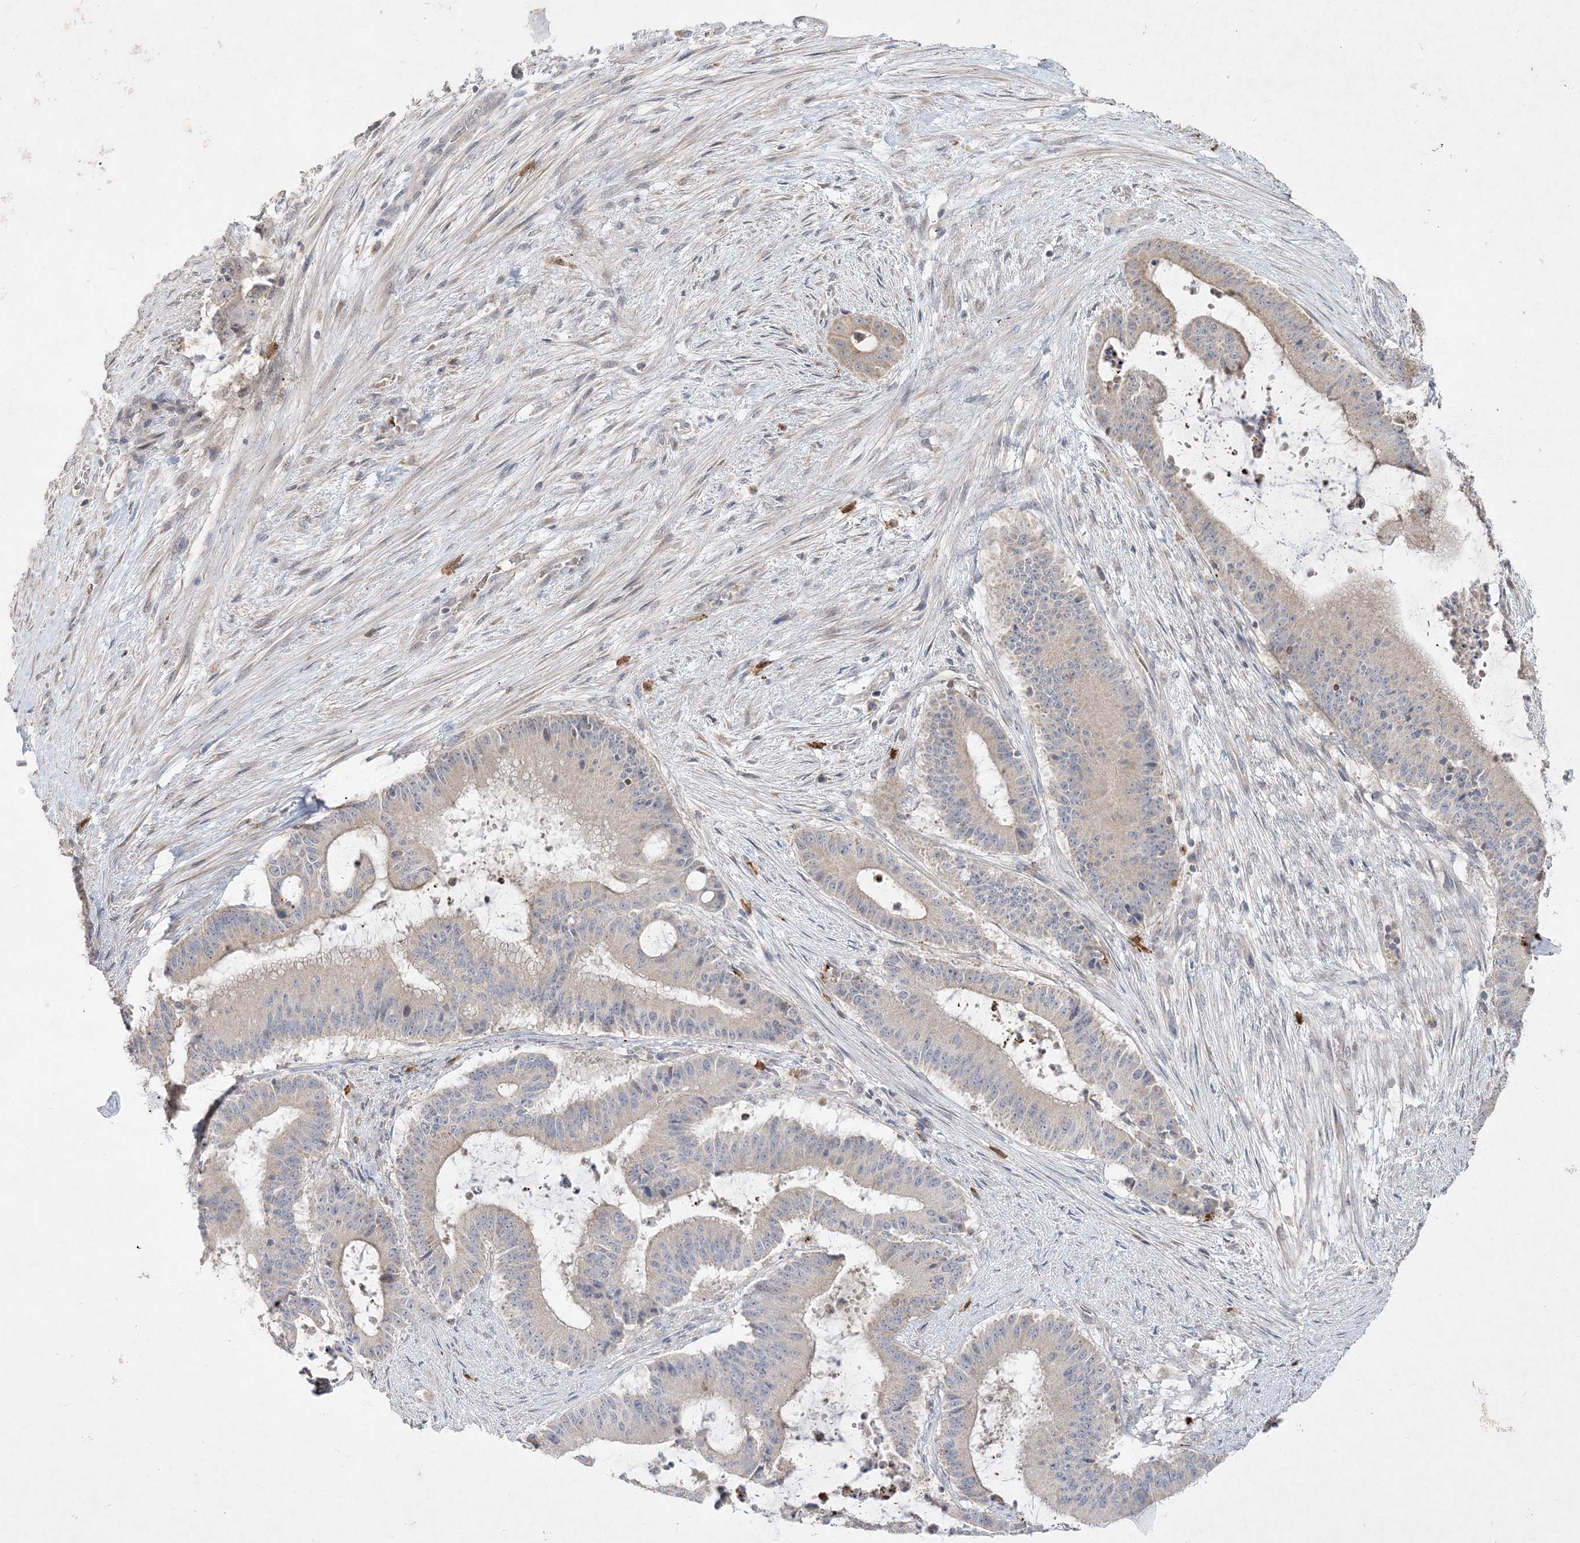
{"staining": {"intensity": "negative", "quantity": "none", "location": "none"}, "tissue": "liver cancer", "cell_type": "Tumor cells", "image_type": "cancer", "snomed": [{"axis": "morphology", "description": "Normal tissue, NOS"}, {"axis": "morphology", "description": "Cholangiocarcinoma"}, {"axis": "topography", "description": "Liver"}, {"axis": "topography", "description": "Peripheral nerve tissue"}], "caption": "DAB (3,3'-diaminobenzidine) immunohistochemical staining of liver cholangiocarcinoma displays no significant staining in tumor cells. (Stains: DAB immunohistochemistry (IHC) with hematoxylin counter stain, Microscopy: brightfield microscopy at high magnification).", "gene": "CLNK", "patient": {"sex": "female", "age": 73}}